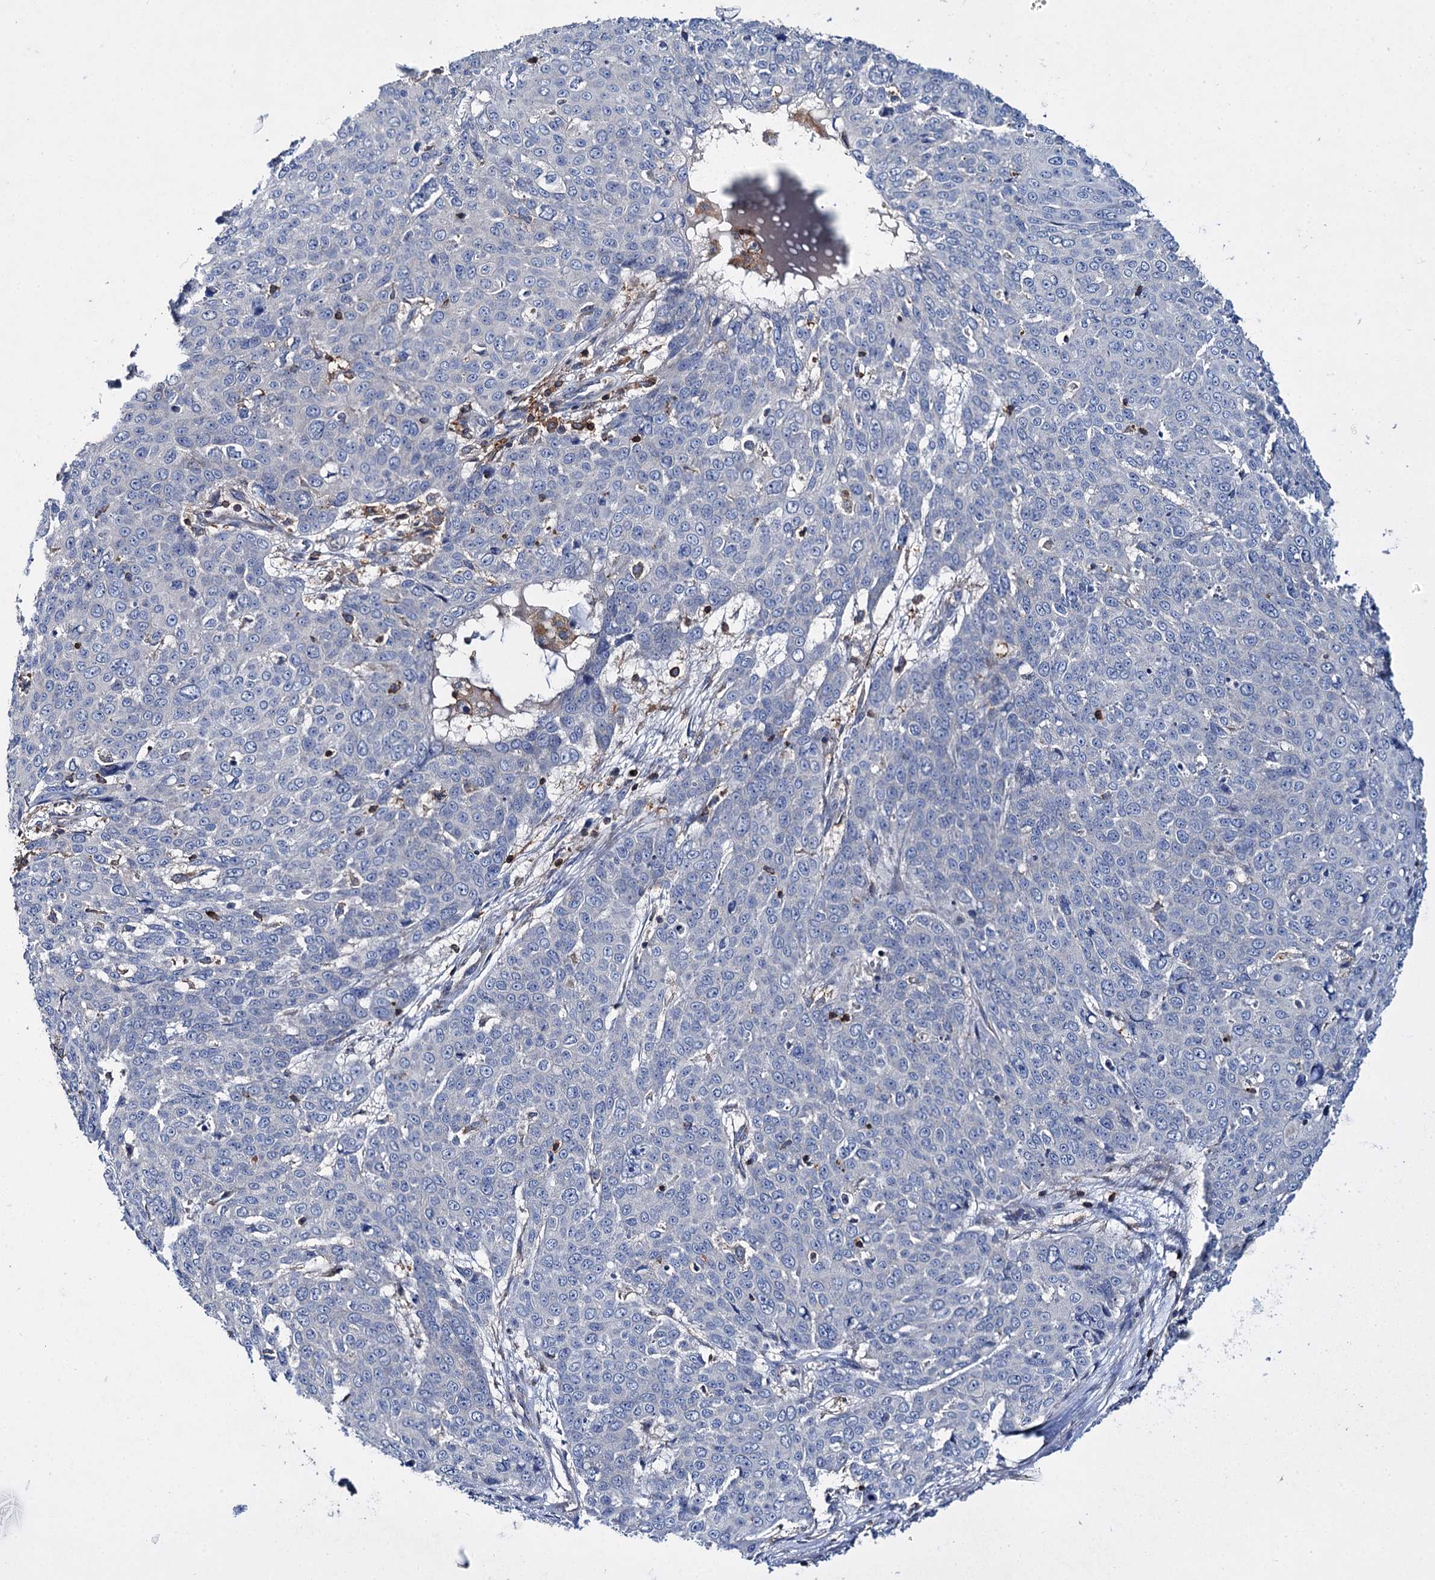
{"staining": {"intensity": "negative", "quantity": "none", "location": "none"}, "tissue": "skin cancer", "cell_type": "Tumor cells", "image_type": "cancer", "snomed": [{"axis": "morphology", "description": "Squamous cell carcinoma, NOS"}, {"axis": "topography", "description": "Skin"}], "caption": "Immunohistochemistry micrograph of neoplastic tissue: human skin cancer stained with DAB (3,3'-diaminobenzidine) shows no significant protein staining in tumor cells. (Stains: DAB (3,3'-diaminobenzidine) IHC with hematoxylin counter stain, Microscopy: brightfield microscopy at high magnification).", "gene": "UBASH3B", "patient": {"sex": "male", "age": 71}}